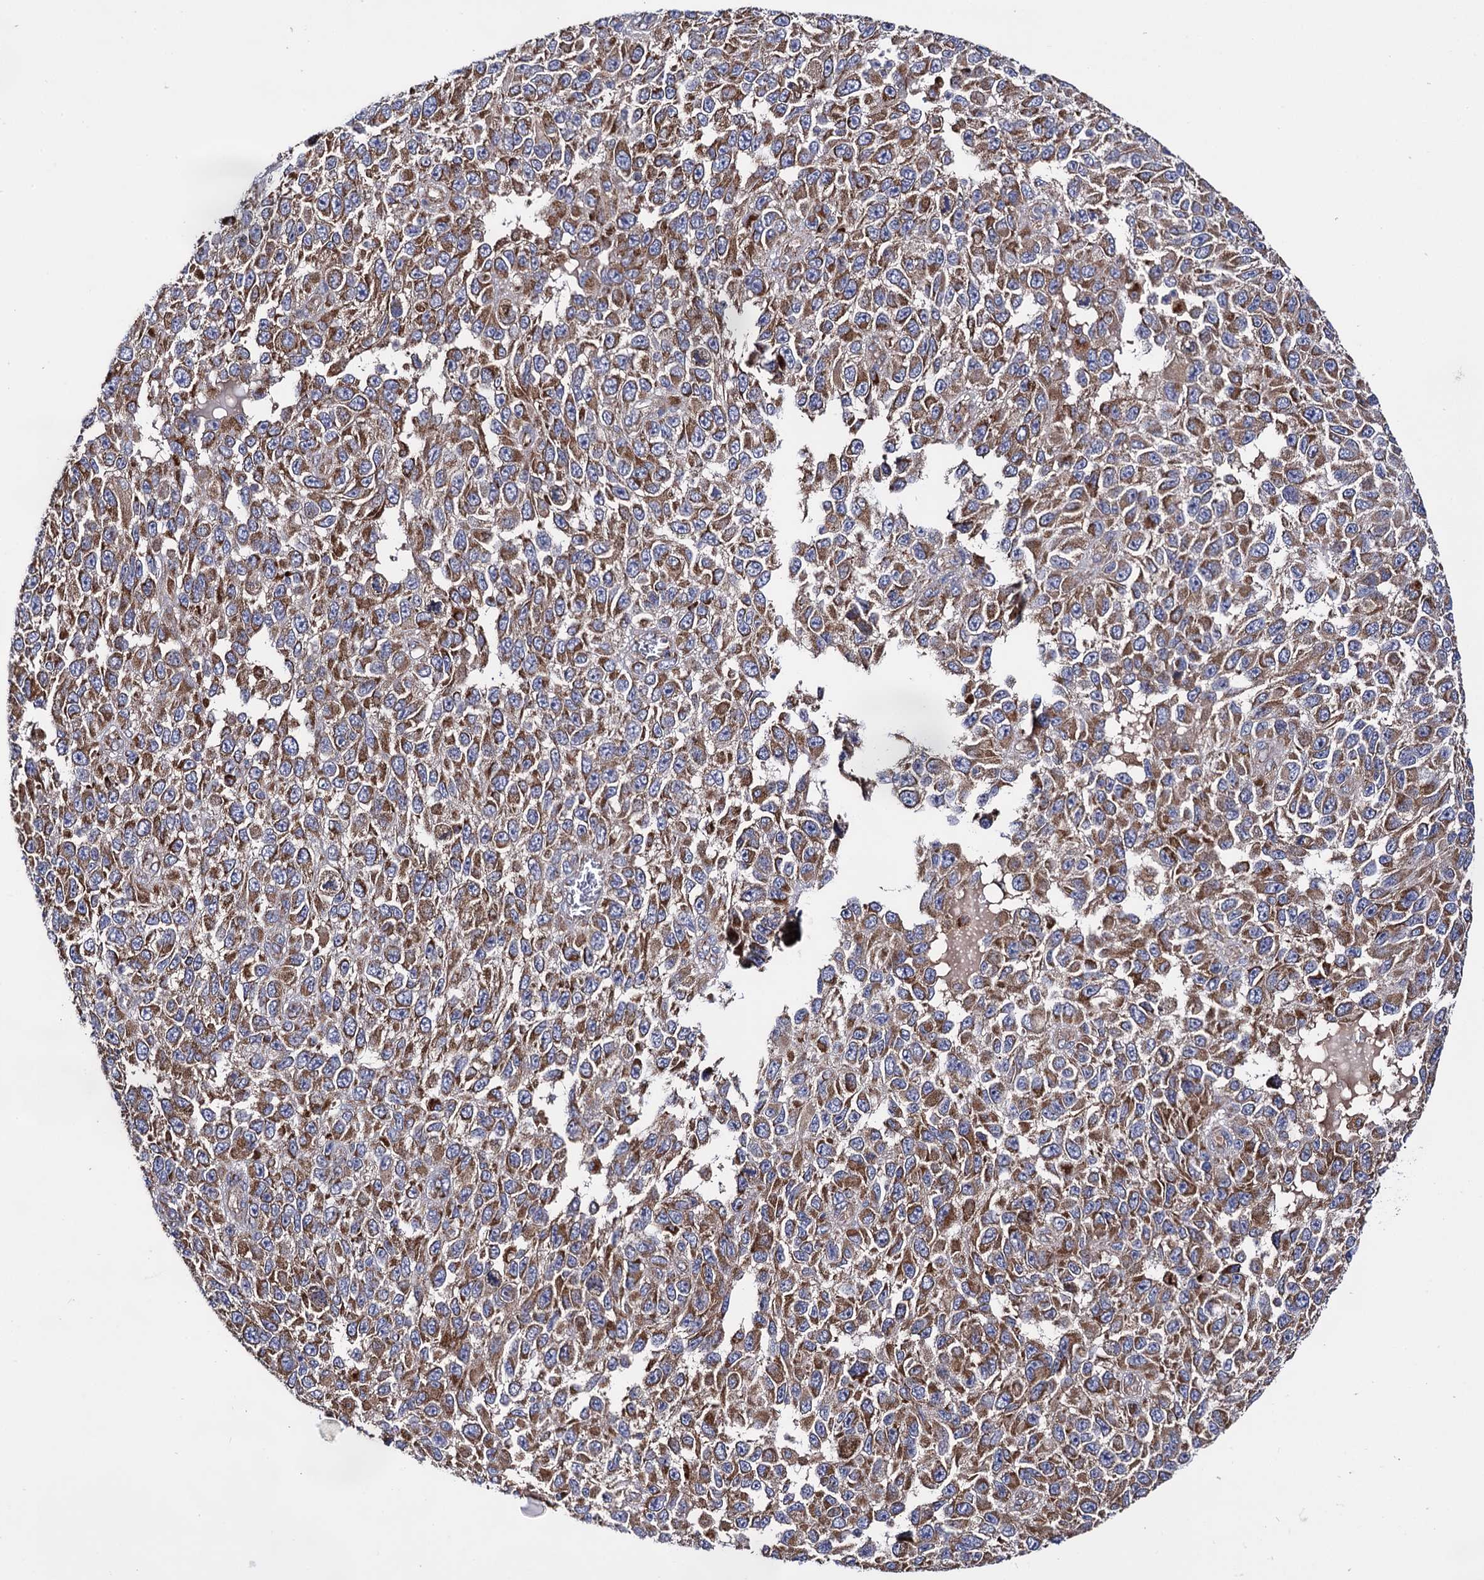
{"staining": {"intensity": "moderate", "quantity": ">75%", "location": "cytoplasmic/membranous"}, "tissue": "melanoma", "cell_type": "Tumor cells", "image_type": "cancer", "snomed": [{"axis": "morphology", "description": "Normal tissue, NOS"}, {"axis": "morphology", "description": "Malignant melanoma, NOS"}, {"axis": "topography", "description": "Skin"}], "caption": "This histopathology image reveals IHC staining of melanoma, with medium moderate cytoplasmic/membranous expression in about >75% of tumor cells.", "gene": "IQCH", "patient": {"sex": "female", "age": 96}}